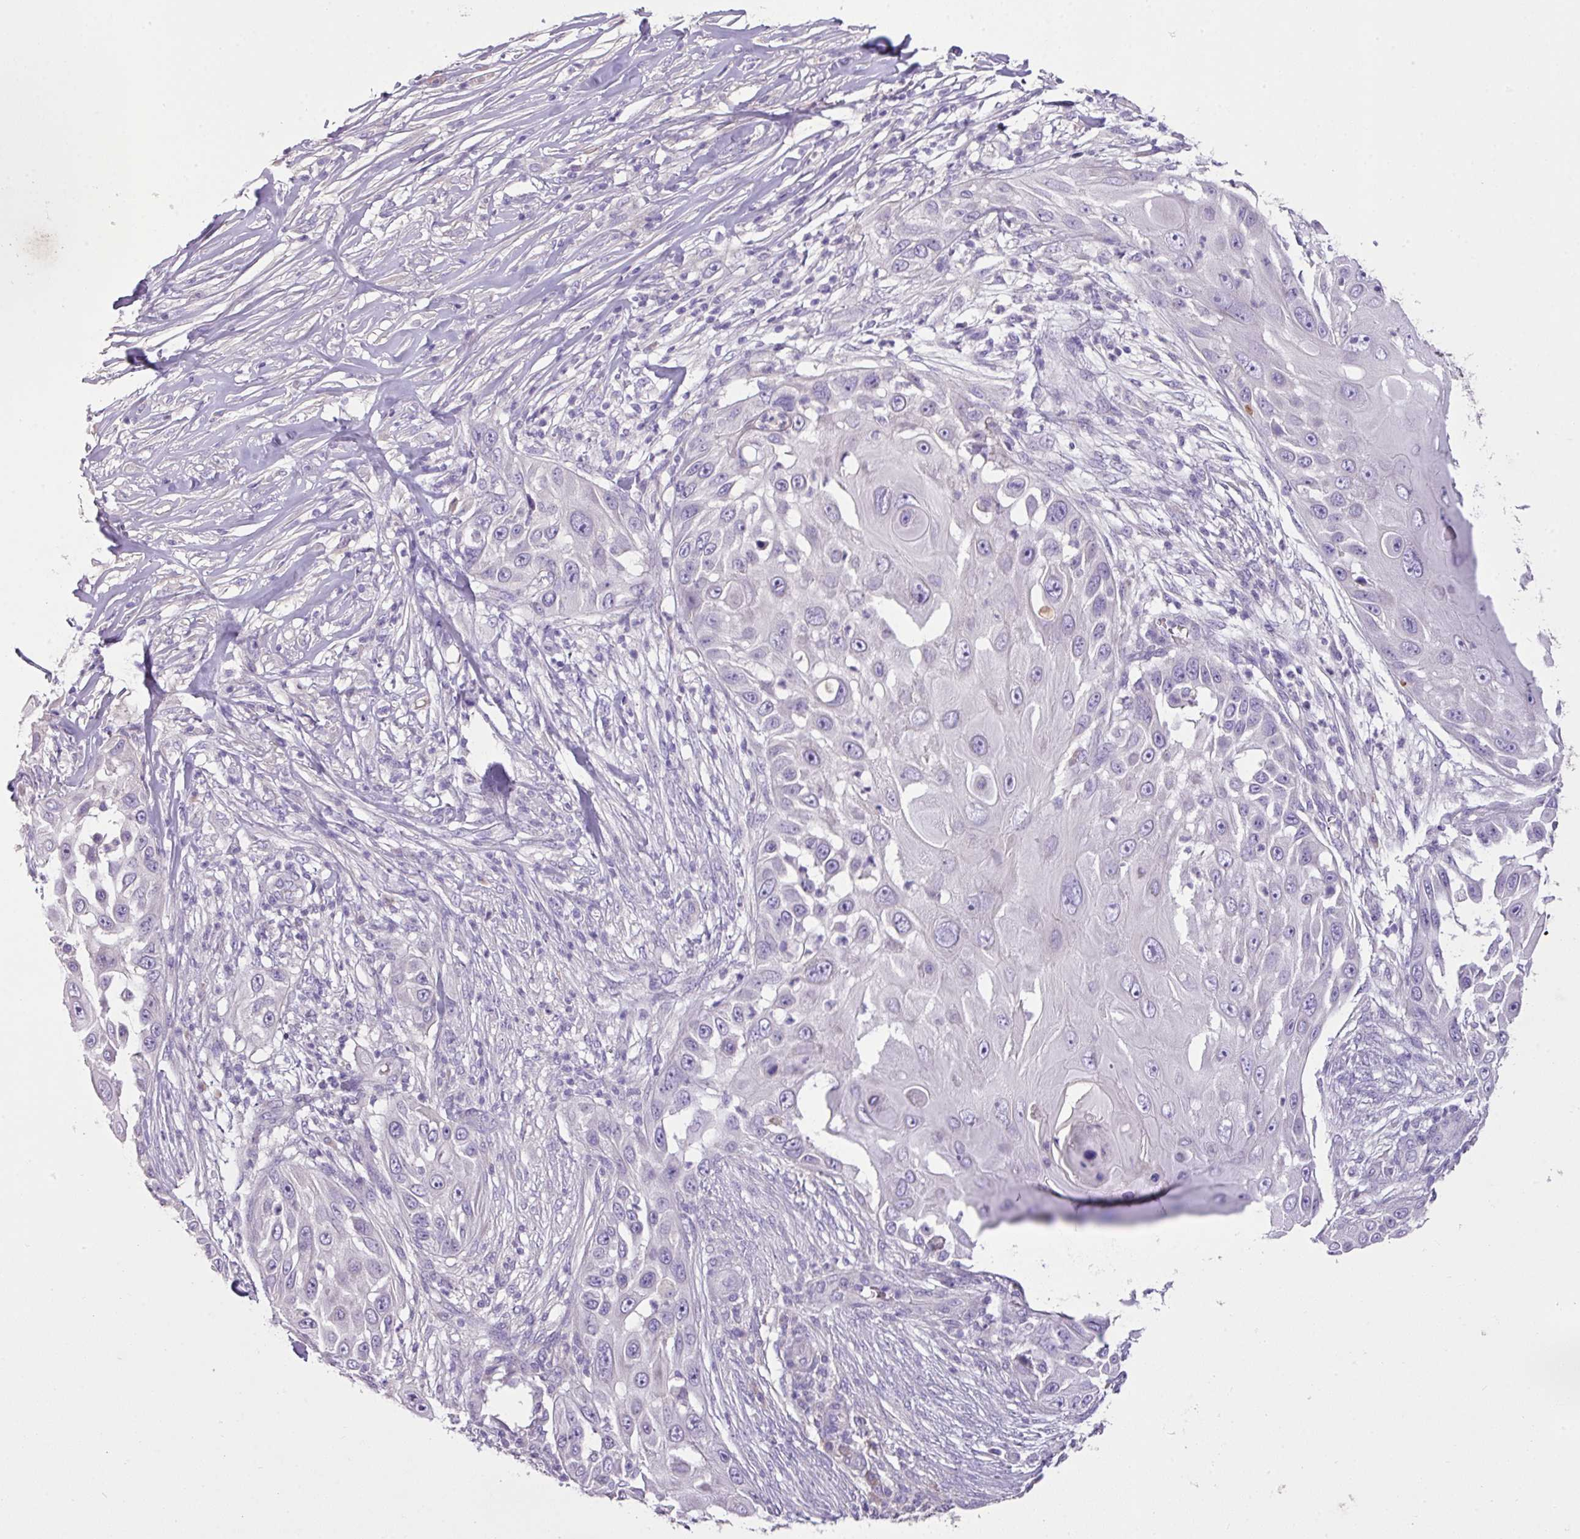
{"staining": {"intensity": "negative", "quantity": "none", "location": "none"}, "tissue": "skin cancer", "cell_type": "Tumor cells", "image_type": "cancer", "snomed": [{"axis": "morphology", "description": "Squamous cell carcinoma, NOS"}, {"axis": "topography", "description": "Skin"}], "caption": "Immunohistochemistry of human skin squamous cell carcinoma shows no staining in tumor cells. The staining was performed using DAB to visualize the protein expression in brown, while the nuclei were stained in blue with hematoxylin (Magnification: 20x).", "gene": "OR6C6", "patient": {"sex": "female", "age": 44}}